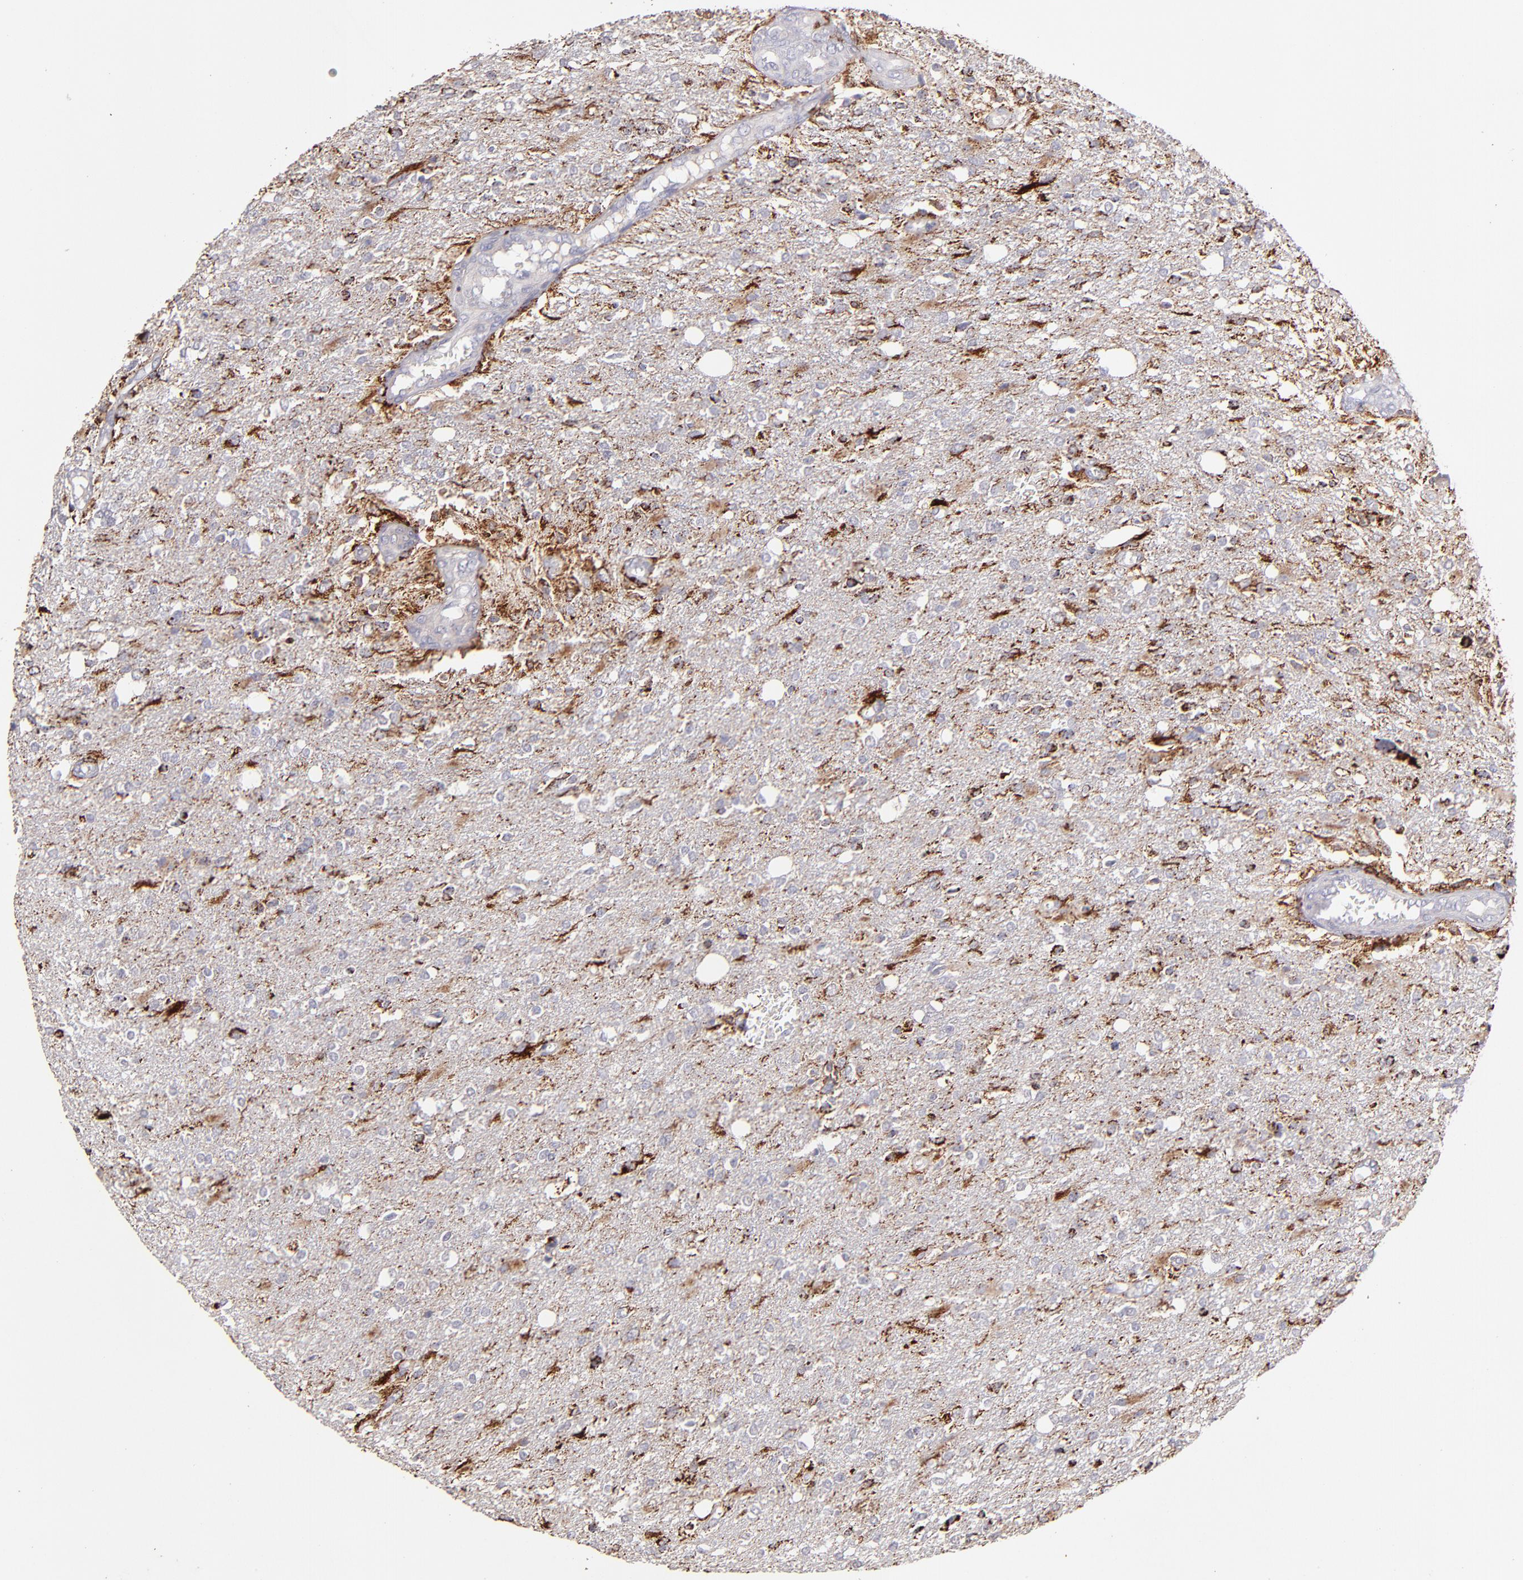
{"staining": {"intensity": "strong", "quantity": "25%-75%", "location": "cytoplasmic/membranous"}, "tissue": "glioma", "cell_type": "Tumor cells", "image_type": "cancer", "snomed": [{"axis": "morphology", "description": "Glioma, malignant, High grade"}, {"axis": "topography", "description": "Cerebral cortex"}], "caption": "High-grade glioma (malignant) stained with immunohistochemistry (IHC) shows strong cytoplasmic/membranous expression in approximately 25%-75% of tumor cells. (IHC, brightfield microscopy, high magnification).", "gene": "GLDC", "patient": {"sex": "male", "age": 76}}